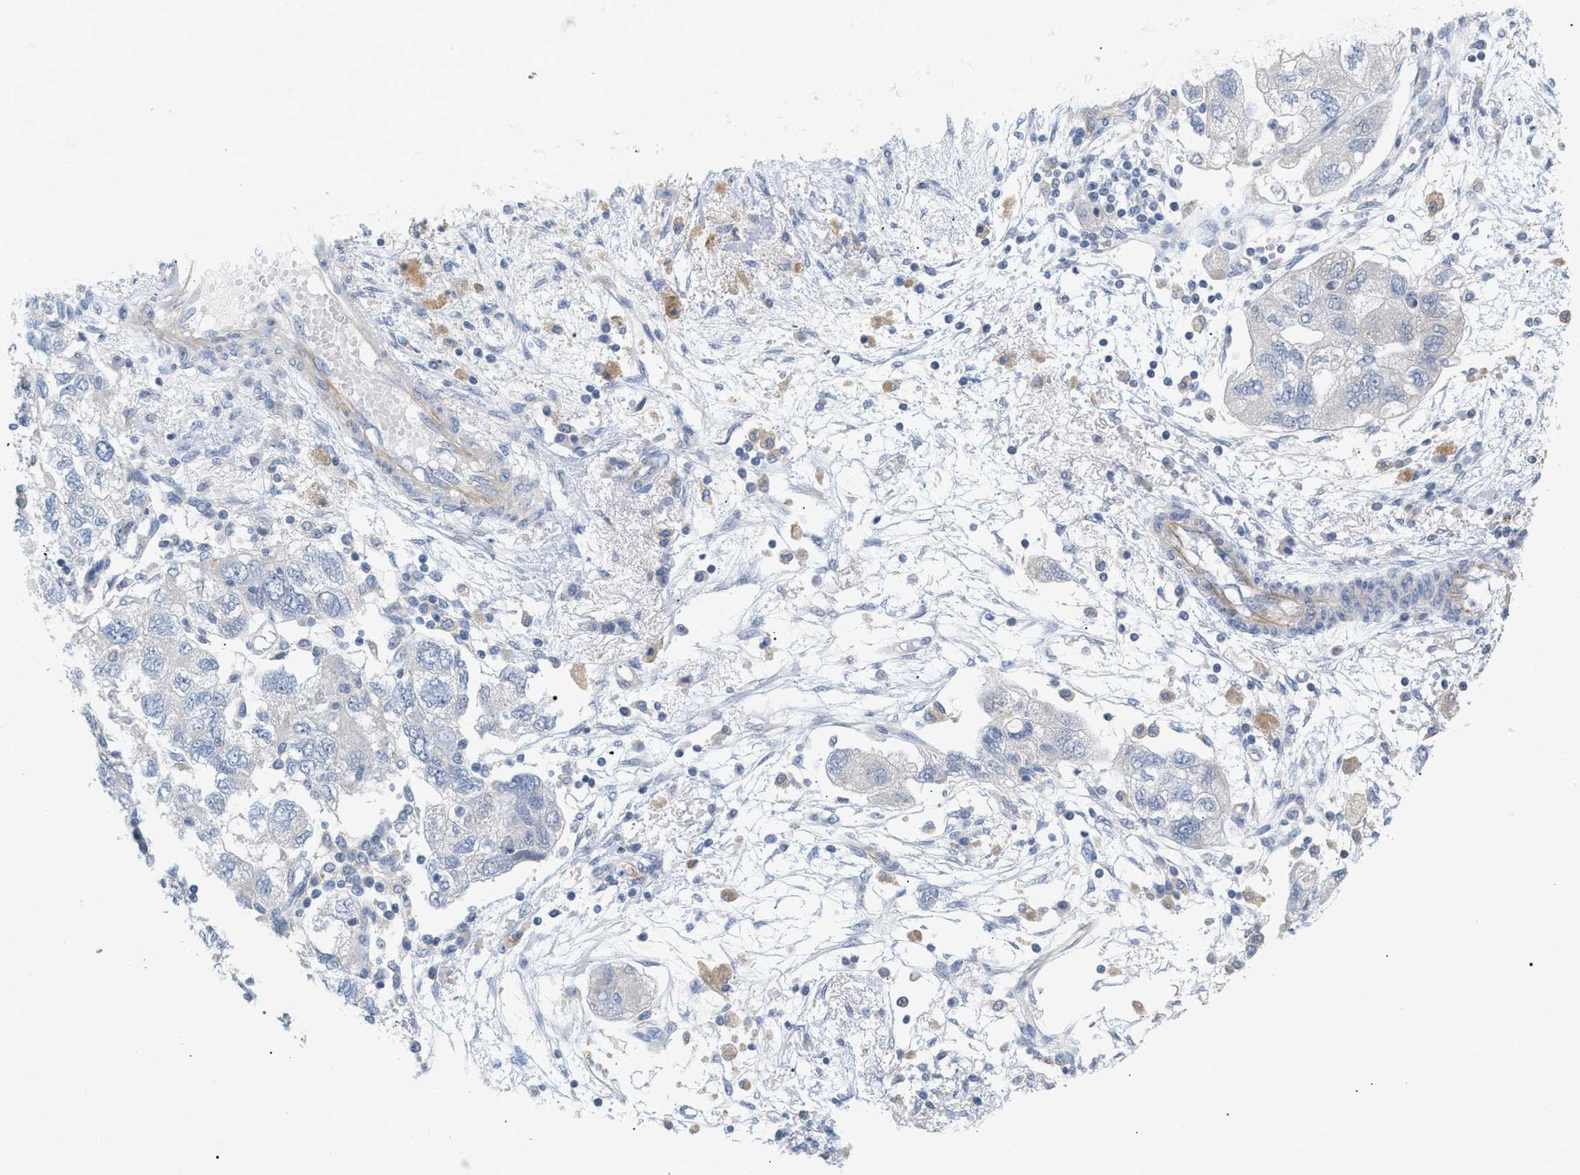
{"staining": {"intensity": "negative", "quantity": "none", "location": "none"}, "tissue": "ovarian cancer", "cell_type": "Tumor cells", "image_type": "cancer", "snomed": [{"axis": "morphology", "description": "Carcinoma, NOS"}, {"axis": "morphology", "description": "Cystadenocarcinoma, serous, NOS"}, {"axis": "topography", "description": "Ovary"}], "caption": "Human ovarian cancer (carcinoma) stained for a protein using IHC reveals no expression in tumor cells.", "gene": "LRCH1", "patient": {"sex": "female", "age": 69}}